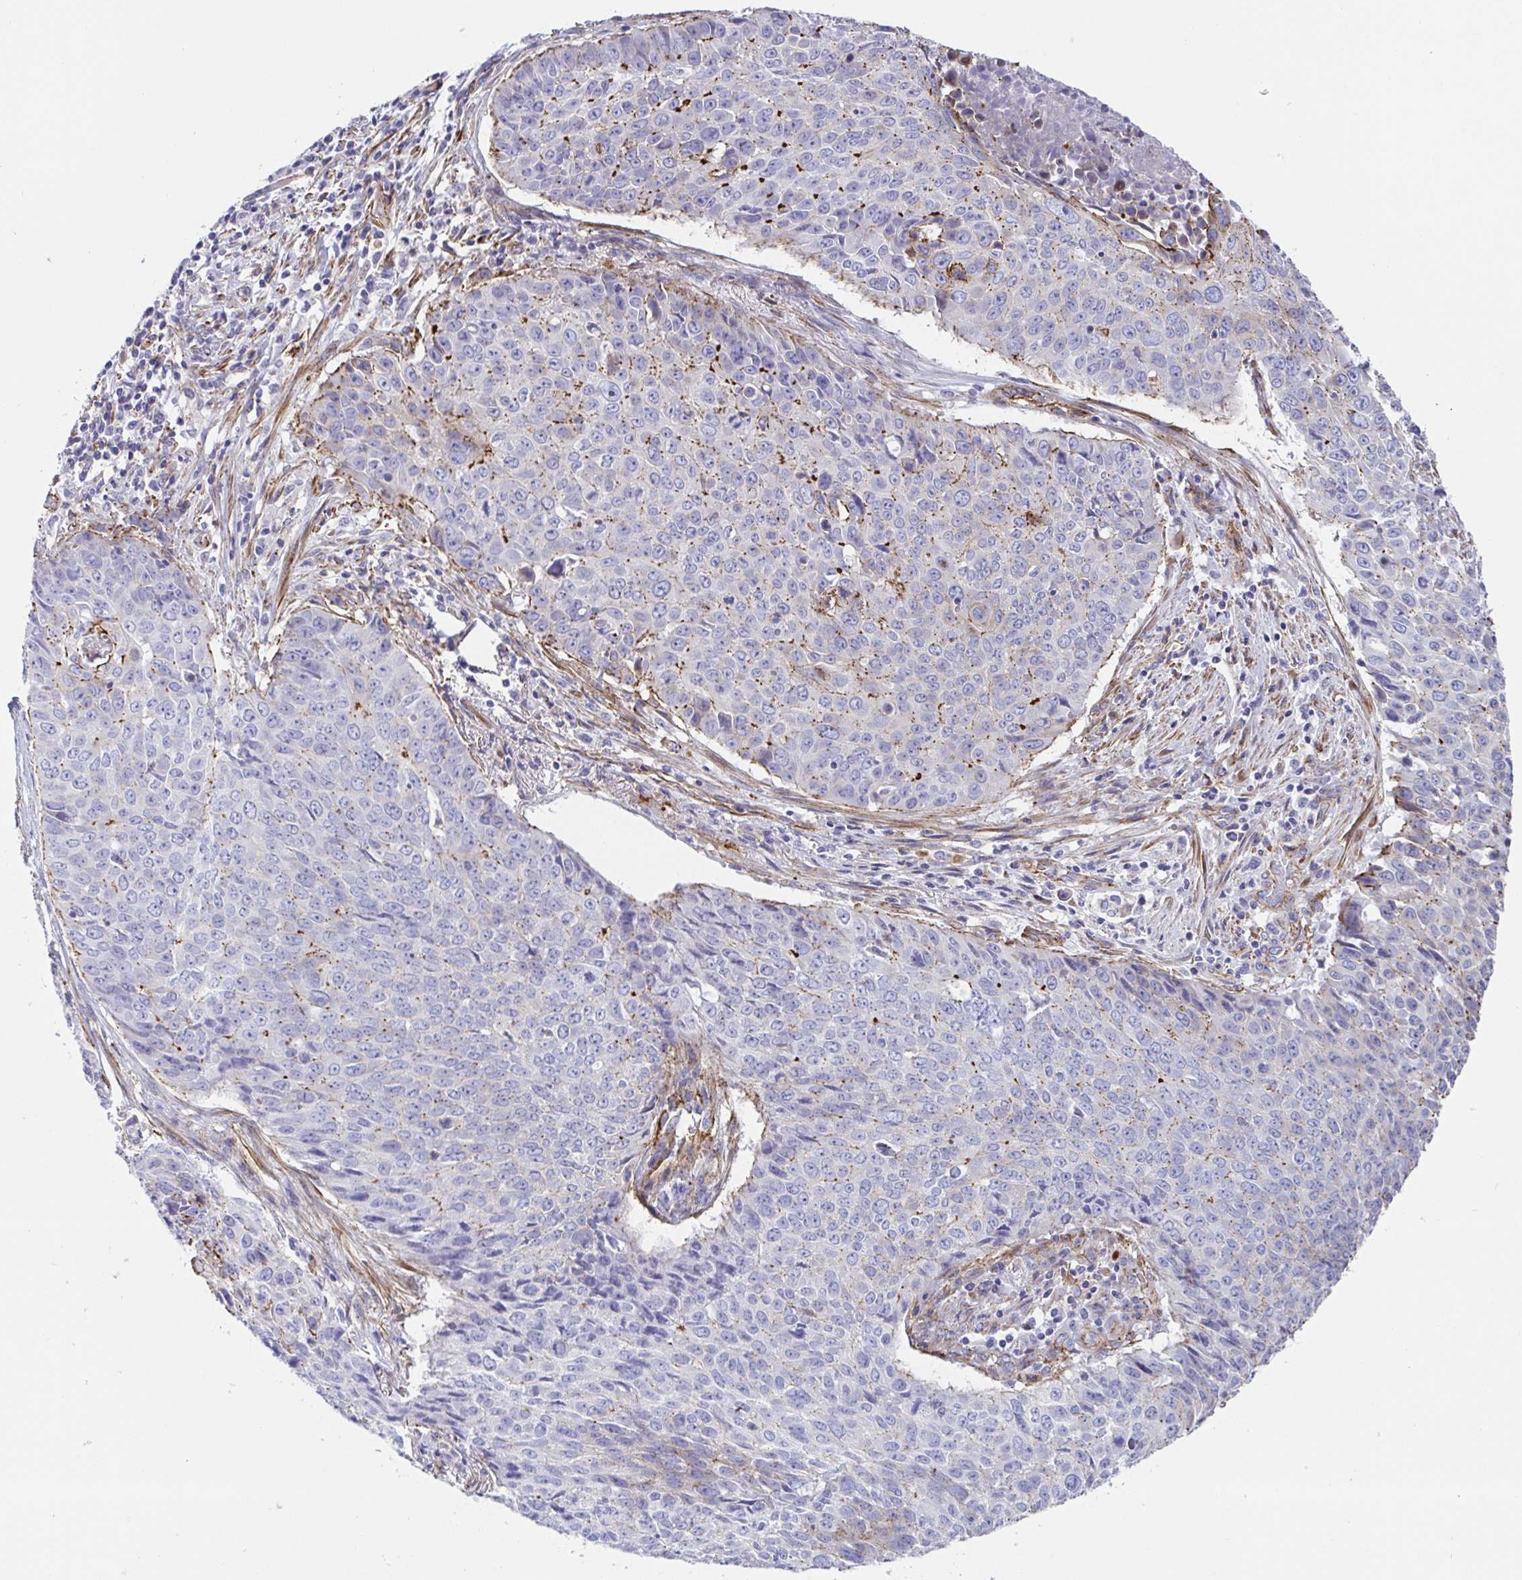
{"staining": {"intensity": "moderate", "quantity": "<25%", "location": "cytoplasmic/membranous"}, "tissue": "lung cancer", "cell_type": "Tumor cells", "image_type": "cancer", "snomed": [{"axis": "morphology", "description": "Normal tissue, NOS"}, {"axis": "morphology", "description": "Squamous cell carcinoma, NOS"}, {"axis": "topography", "description": "Bronchus"}, {"axis": "topography", "description": "Lung"}], "caption": "There is low levels of moderate cytoplasmic/membranous staining in tumor cells of lung cancer, as demonstrated by immunohistochemical staining (brown color).", "gene": "TRAM2", "patient": {"sex": "male", "age": 64}}